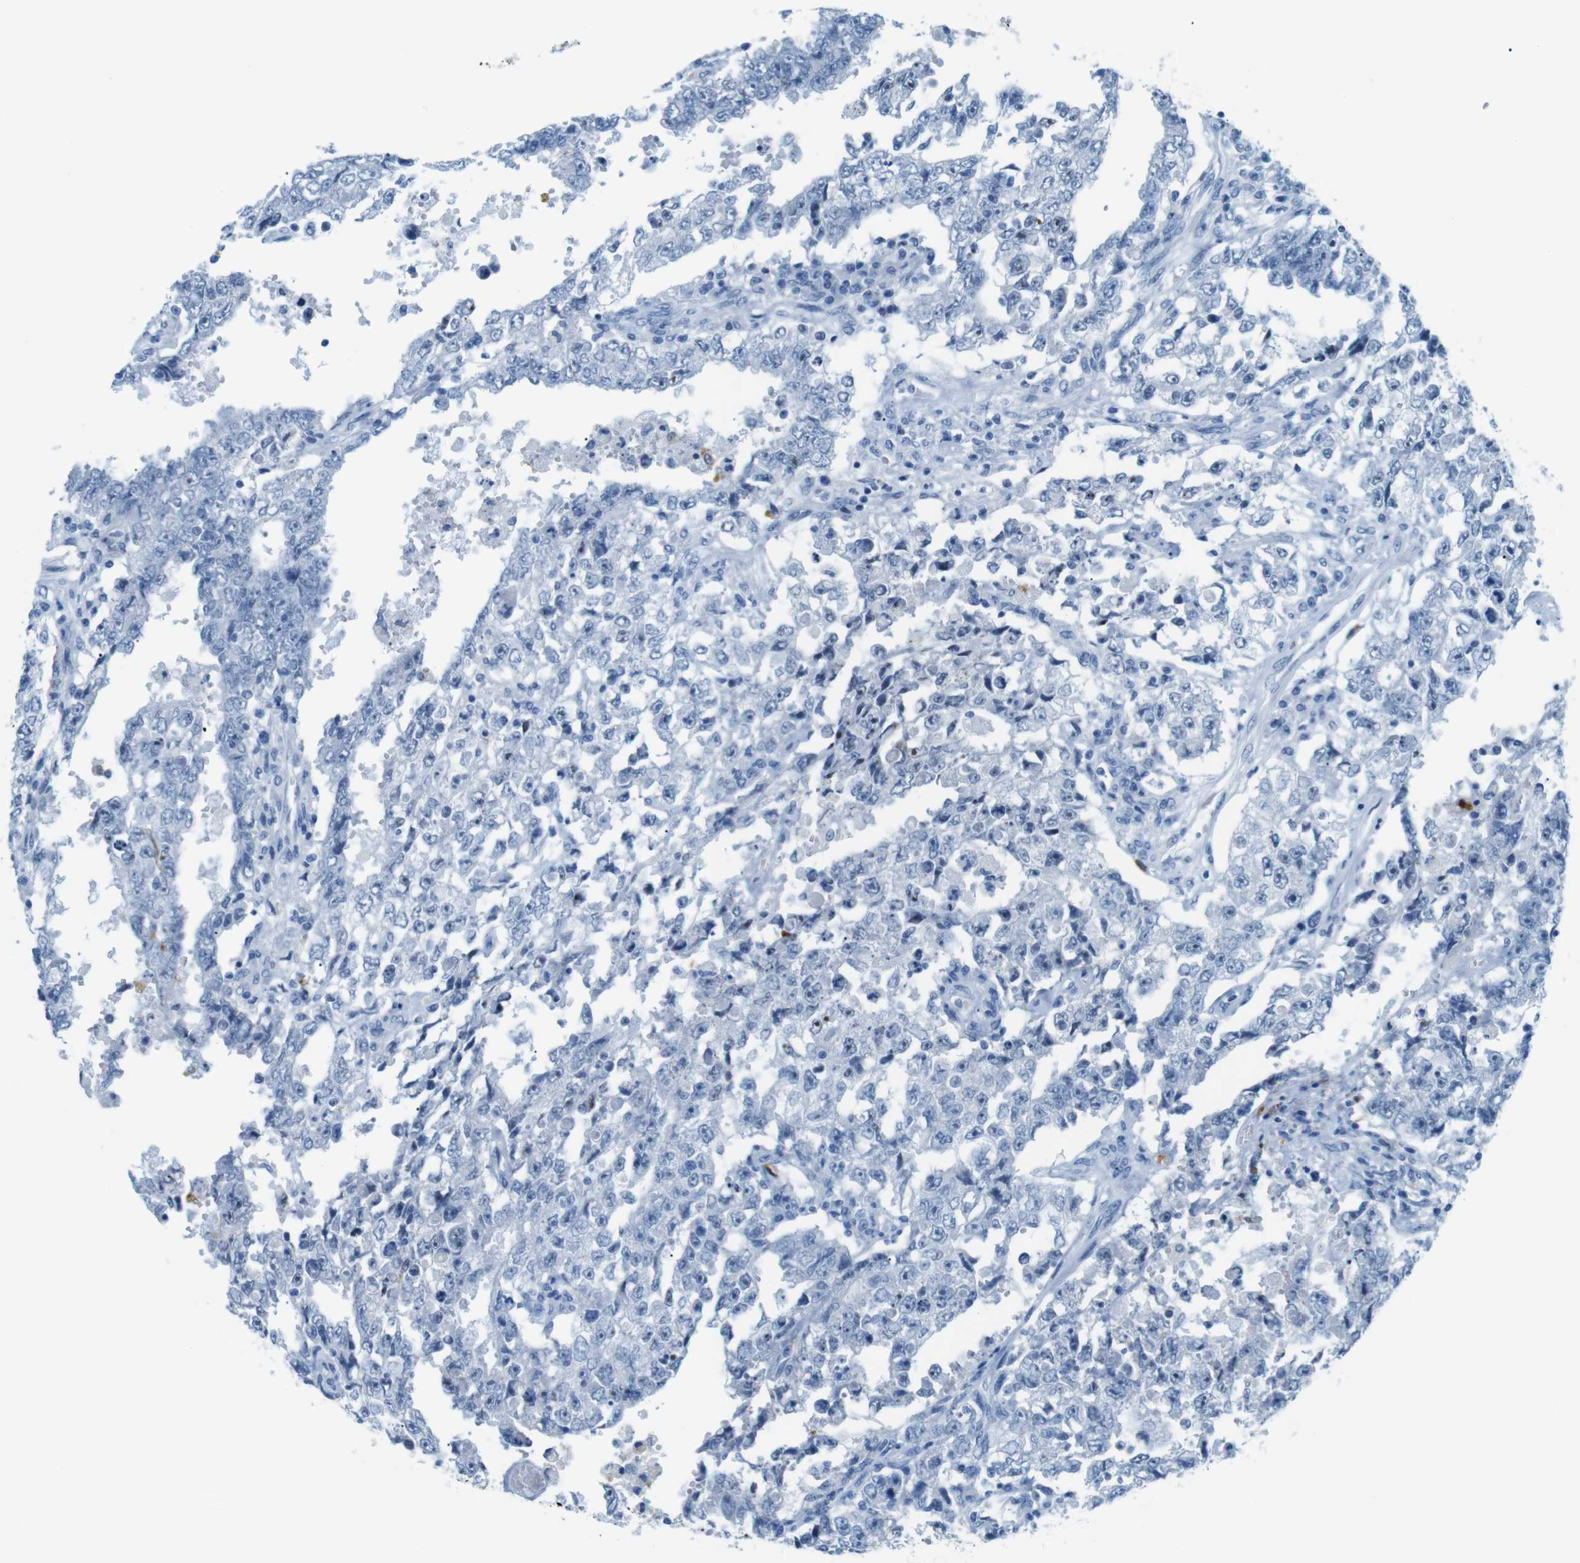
{"staining": {"intensity": "negative", "quantity": "none", "location": "none"}, "tissue": "testis cancer", "cell_type": "Tumor cells", "image_type": "cancer", "snomed": [{"axis": "morphology", "description": "Carcinoma, Embryonal, NOS"}, {"axis": "topography", "description": "Testis"}], "caption": "A high-resolution micrograph shows IHC staining of testis cancer, which demonstrates no significant positivity in tumor cells.", "gene": "MCEMP1", "patient": {"sex": "male", "age": 26}}